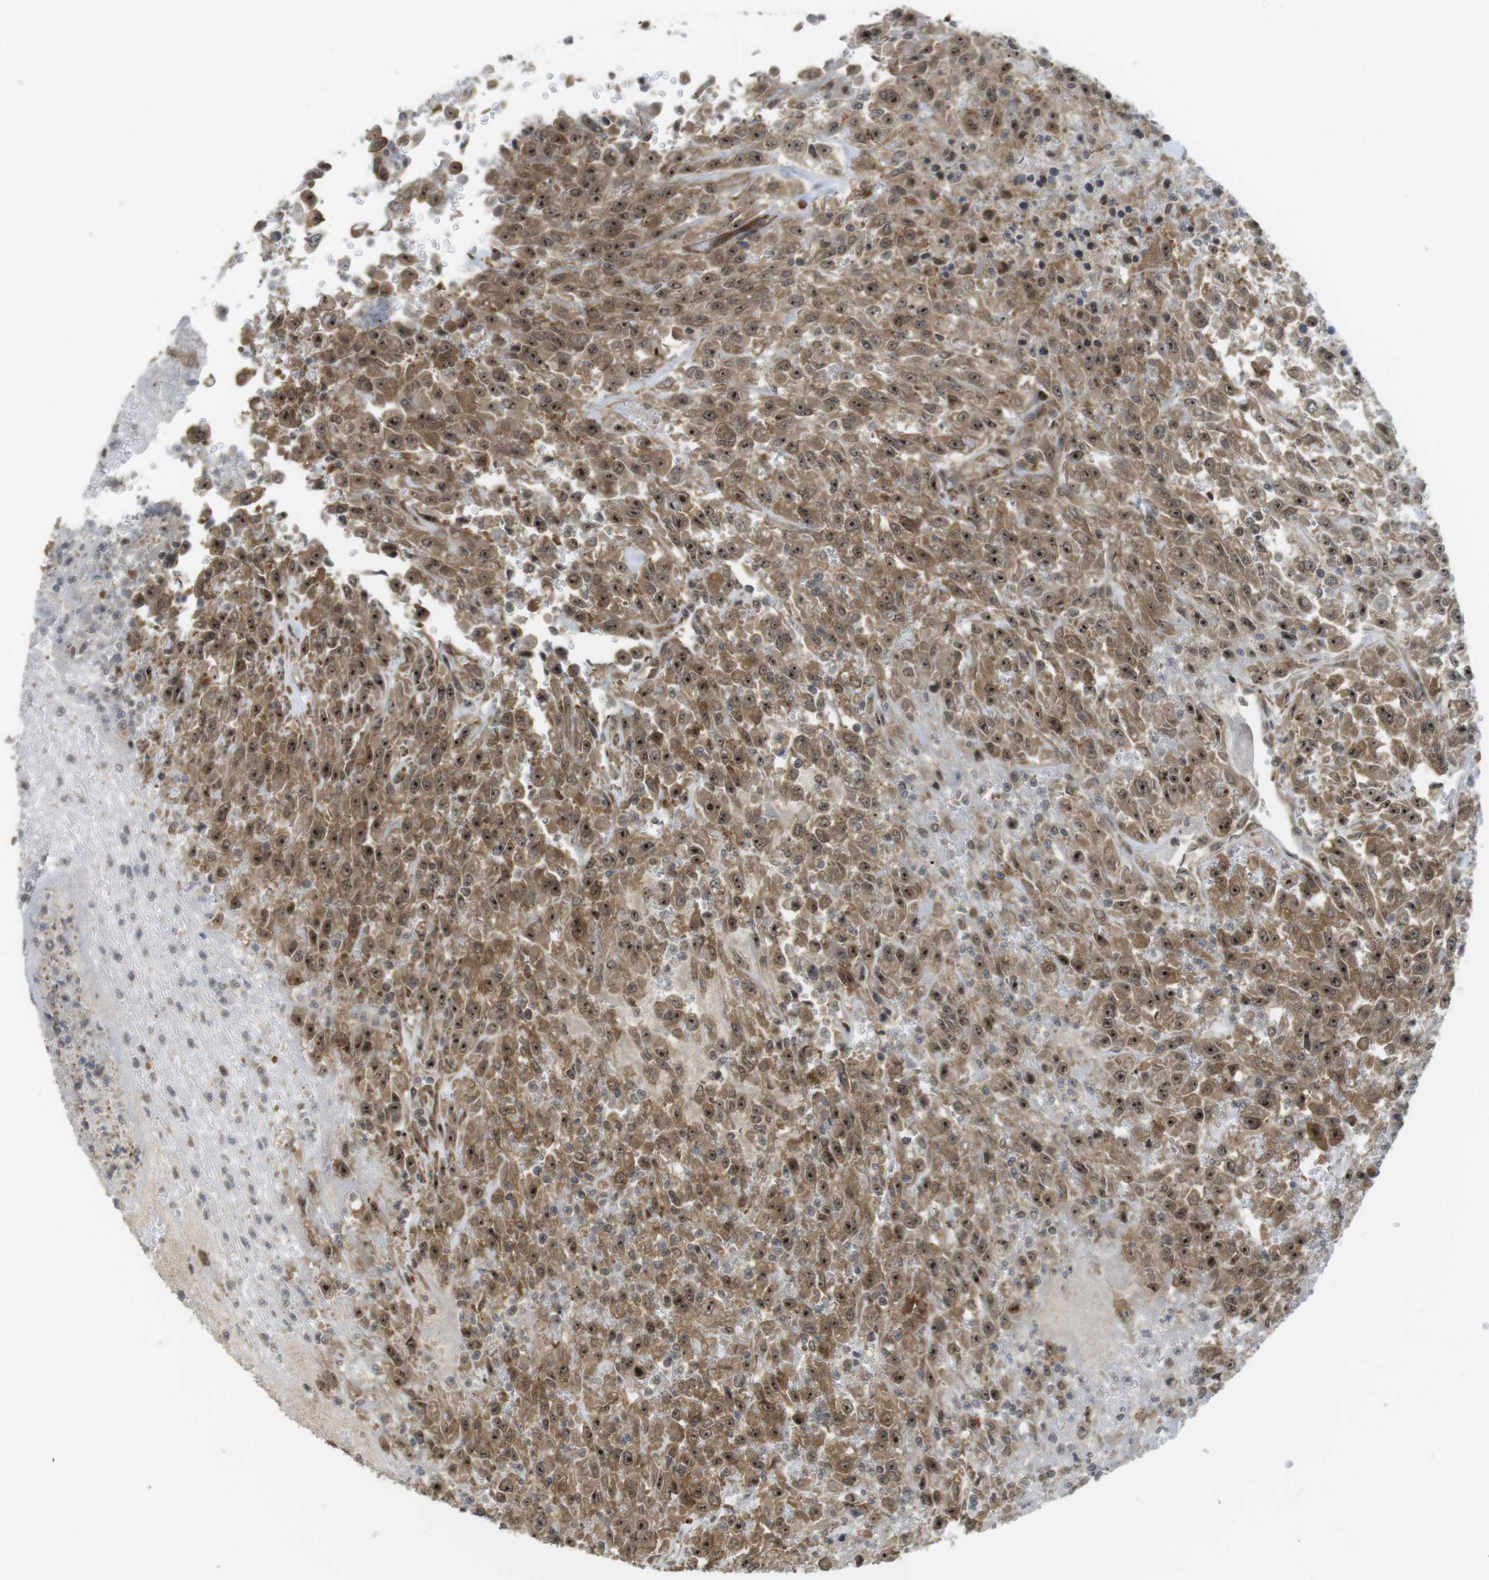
{"staining": {"intensity": "moderate", "quantity": ">75%", "location": "cytoplasmic/membranous,nuclear"}, "tissue": "urothelial cancer", "cell_type": "Tumor cells", "image_type": "cancer", "snomed": [{"axis": "morphology", "description": "Urothelial carcinoma, High grade"}, {"axis": "topography", "description": "Urinary bladder"}], "caption": "A photomicrograph of urothelial carcinoma (high-grade) stained for a protein shows moderate cytoplasmic/membranous and nuclear brown staining in tumor cells.", "gene": "CC2D1A", "patient": {"sex": "male", "age": 46}}